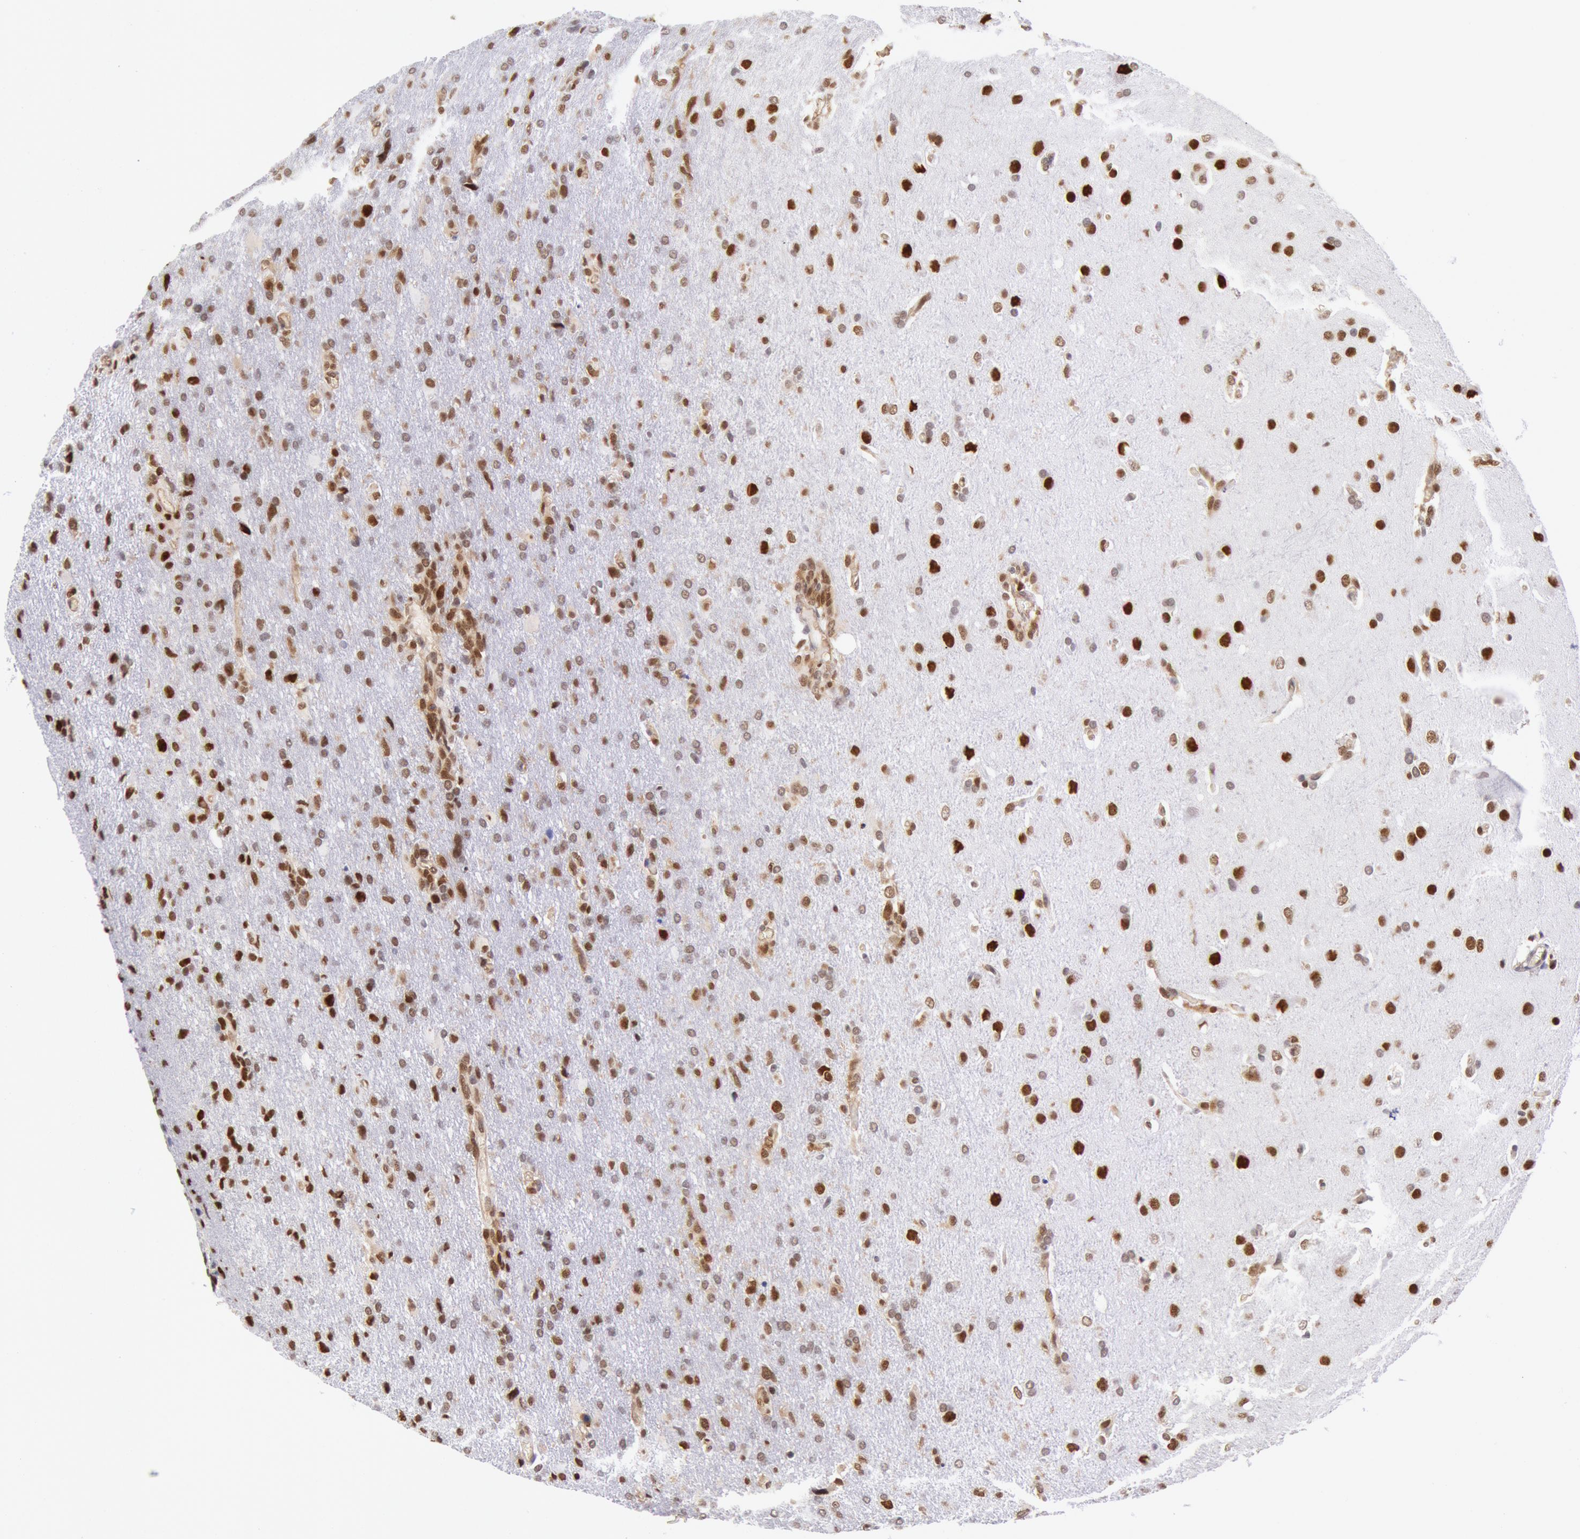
{"staining": {"intensity": "moderate", "quantity": ">75%", "location": "nuclear"}, "tissue": "glioma", "cell_type": "Tumor cells", "image_type": "cancer", "snomed": [{"axis": "morphology", "description": "Glioma, malignant, High grade"}, {"axis": "topography", "description": "Brain"}], "caption": "High-grade glioma (malignant) tissue displays moderate nuclear expression in about >75% of tumor cells", "gene": "CDKN2B", "patient": {"sex": "male", "age": 68}}